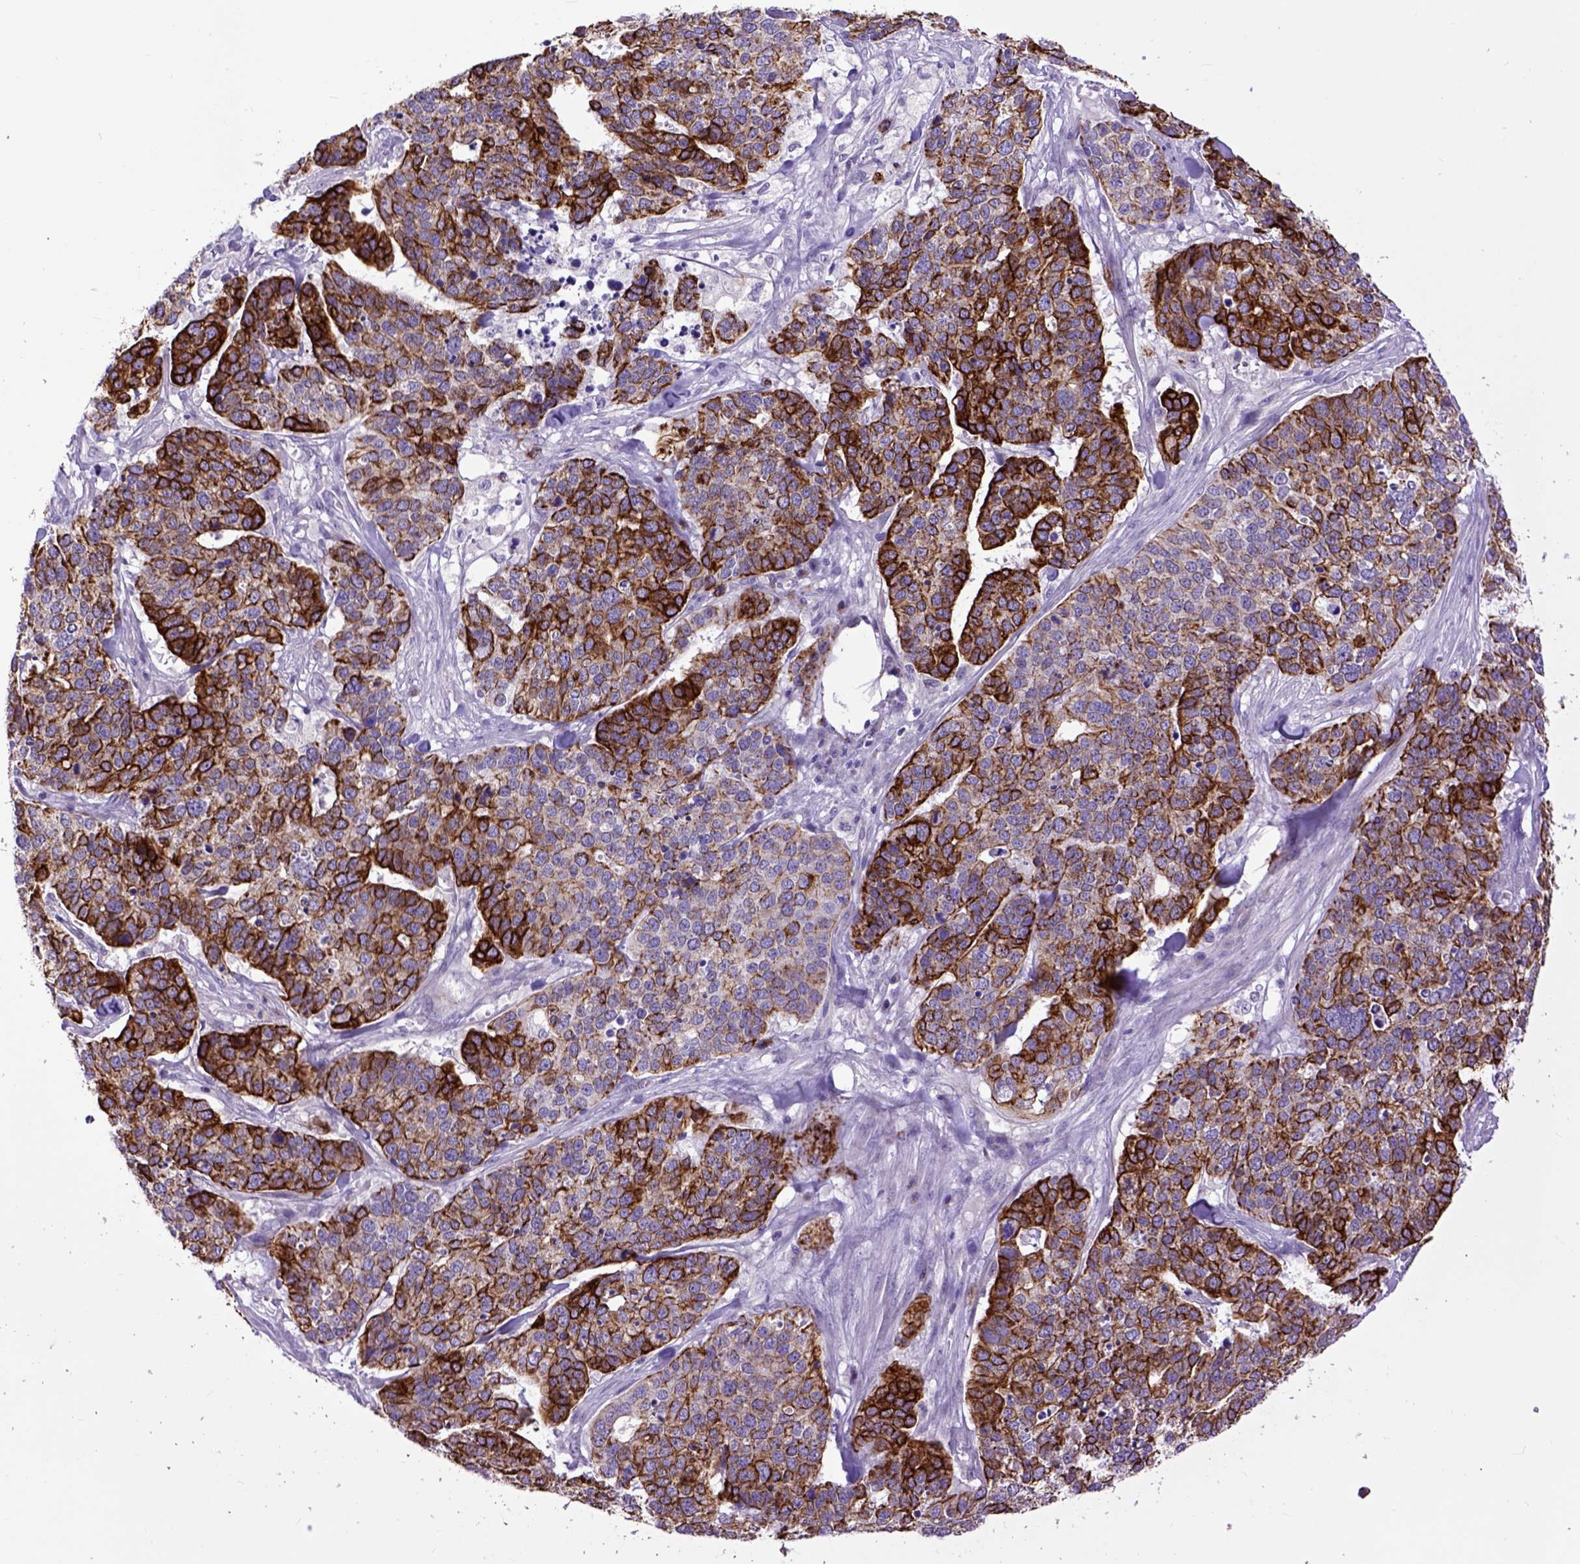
{"staining": {"intensity": "strong", "quantity": "25%-75%", "location": "cytoplasmic/membranous"}, "tissue": "ovarian cancer", "cell_type": "Tumor cells", "image_type": "cancer", "snomed": [{"axis": "morphology", "description": "Carcinoma, endometroid"}, {"axis": "topography", "description": "Ovary"}], "caption": "A brown stain shows strong cytoplasmic/membranous positivity of a protein in ovarian endometroid carcinoma tumor cells.", "gene": "RAB25", "patient": {"sex": "female", "age": 65}}